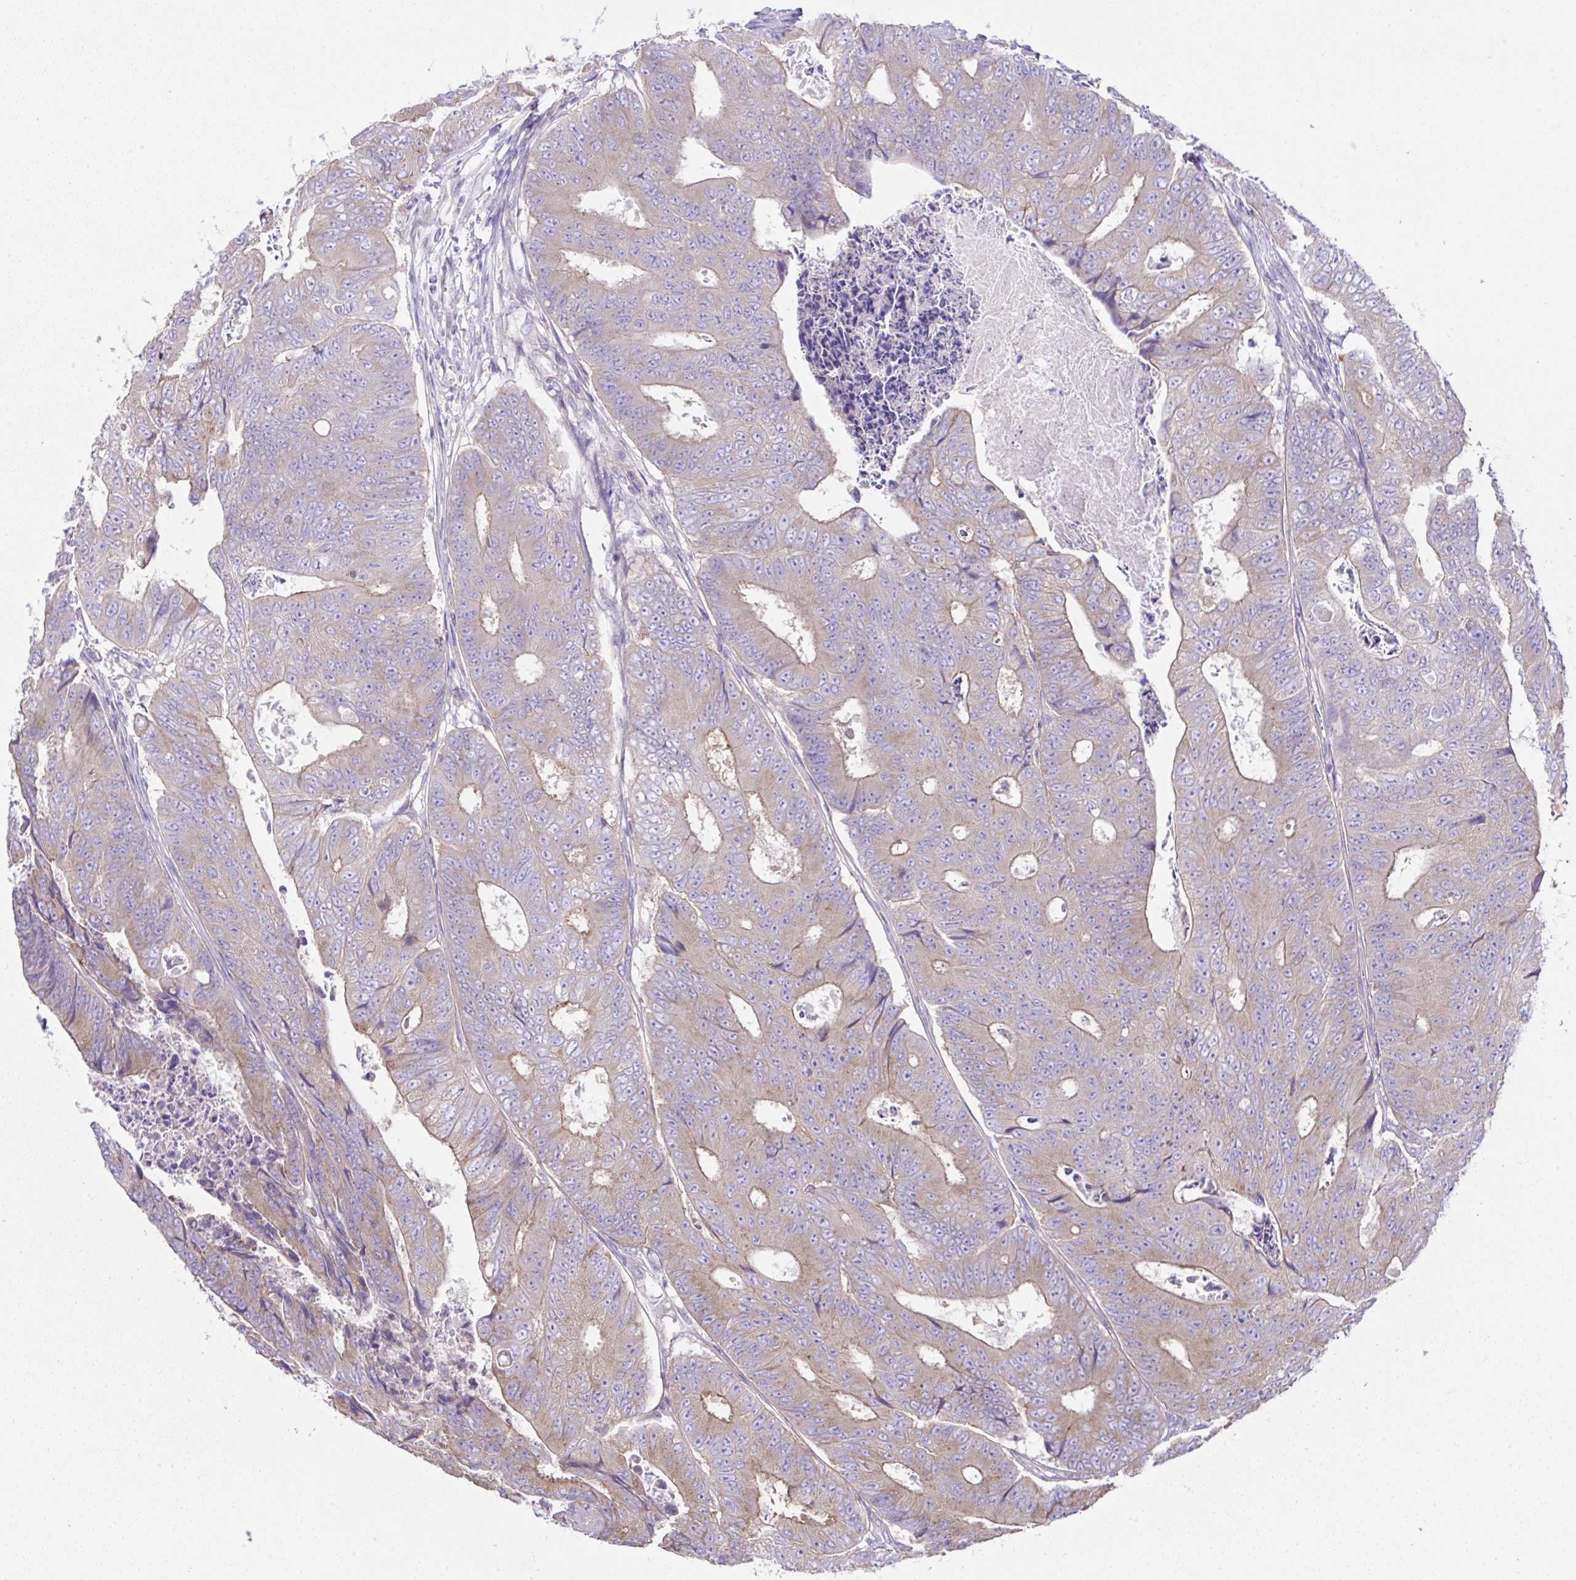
{"staining": {"intensity": "weak", "quantity": "25%-75%", "location": "cytoplasmic/membranous"}, "tissue": "colorectal cancer", "cell_type": "Tumor cells", "image_type": "cancer", "snomed": [{"axis": "morphology", "description": "Adenocarcinoma, NOS"}, {"axis": "topography", "description": "Colon"}], "caption": "This is an image of immunohistochemistry staining of colorectal cancer (adenocarcinoma), which shows weak expression in the cytoplasmic/membranous of tumor cells.", "gene": "OR4P4", "patient": {"sex": "female", "age": 48}}